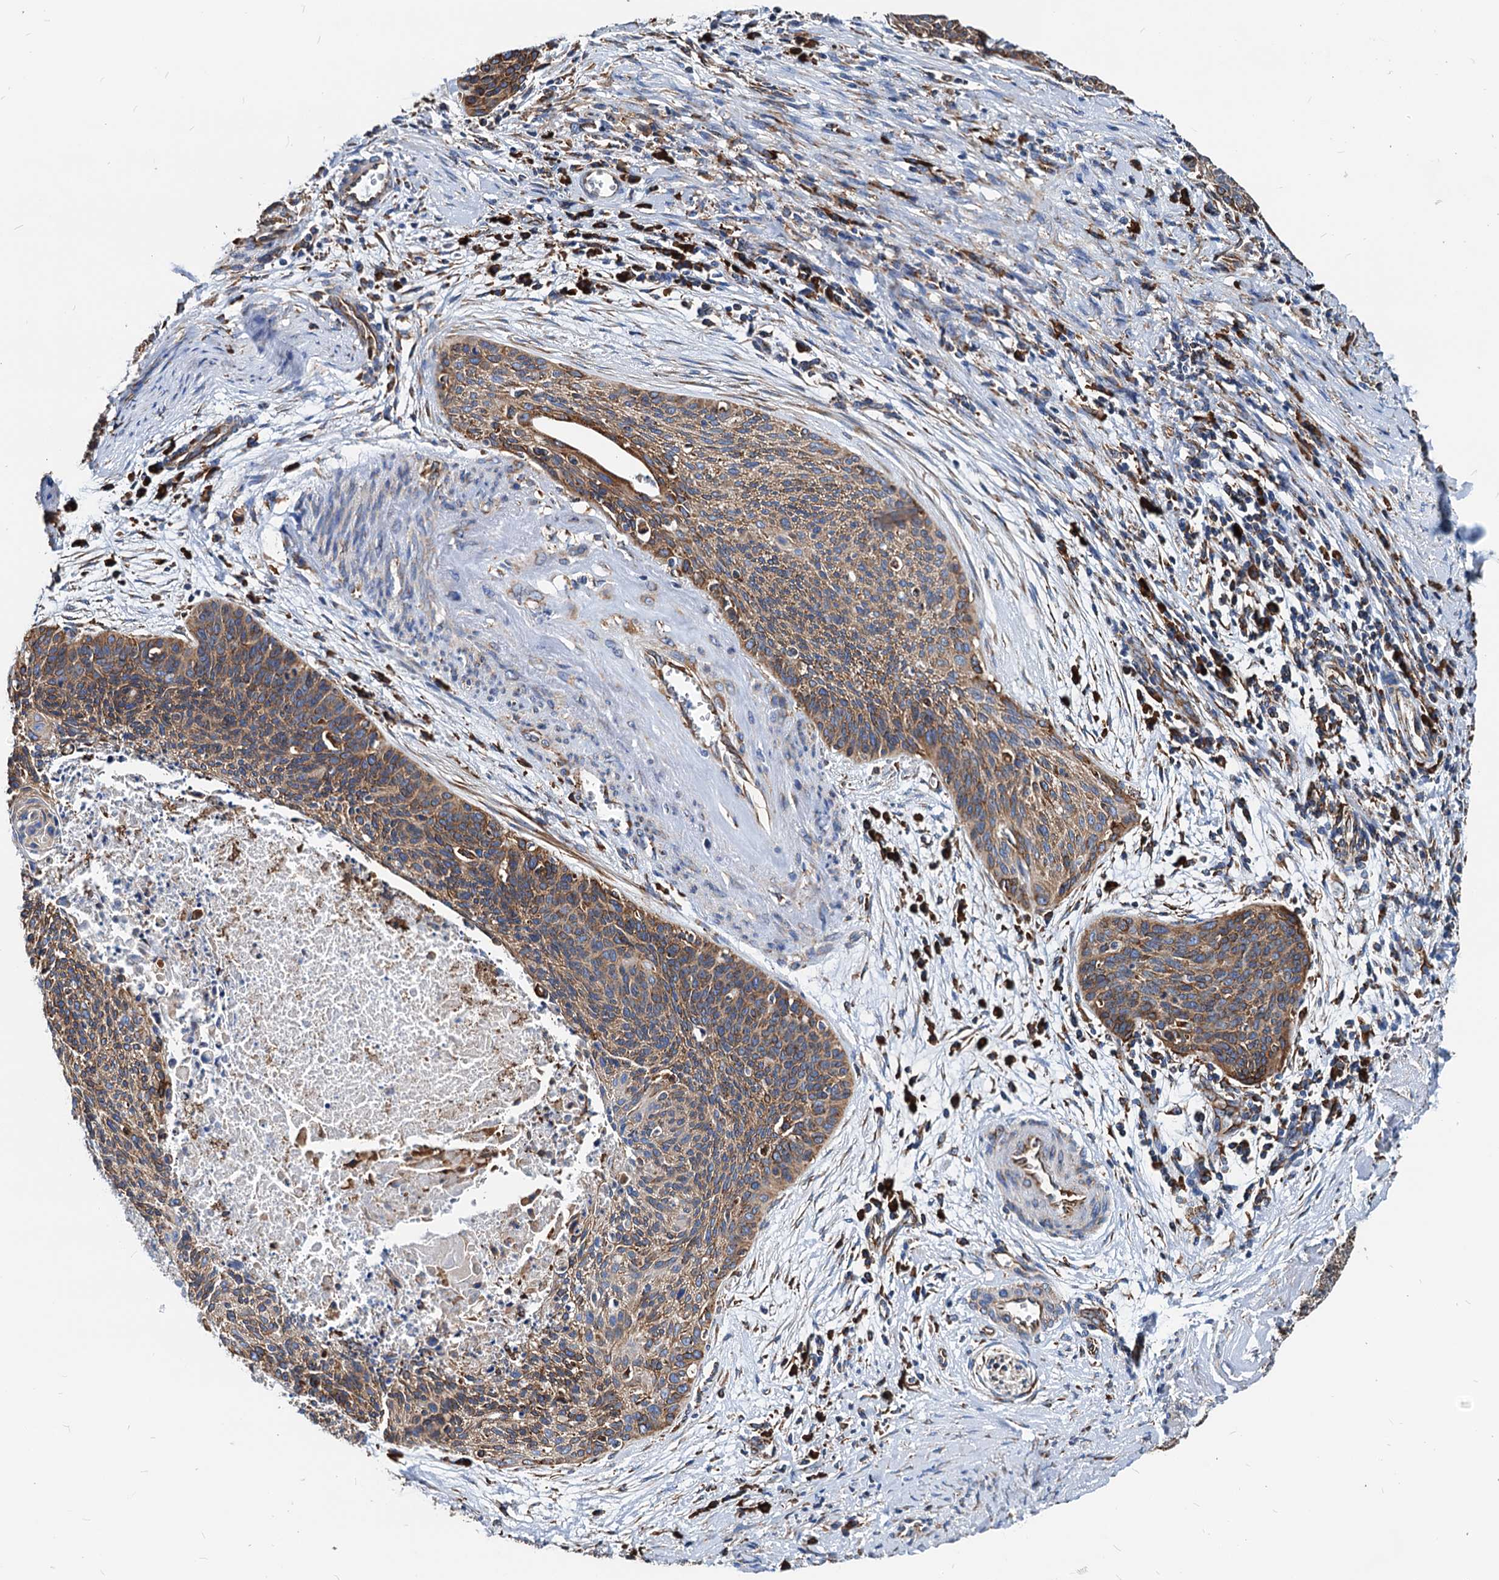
{"staining": {"intensity": "moderate", "quantity": ">75%", "location": "cytoplasmic/membranous"}, "tissue": "cervical cancer", "cell_type": "Tumor cells", "image_type": "cancer", "snomed": [{"axis": "morphology", "description": "Squamous cell carcinoma, NOS"}, {"axis": "topography", "description": "Cervix"}], "caption": "DAB (3,3'-diaminobenzidine) immunohistochemical staining of human cervical squamous cell carcinoma reveals moderate cytoplasmic/membranous protein expression in approximately >75% of tumor cells.", "gene": "HSPA5", "patient": {"sex": "female", "age": 55}}